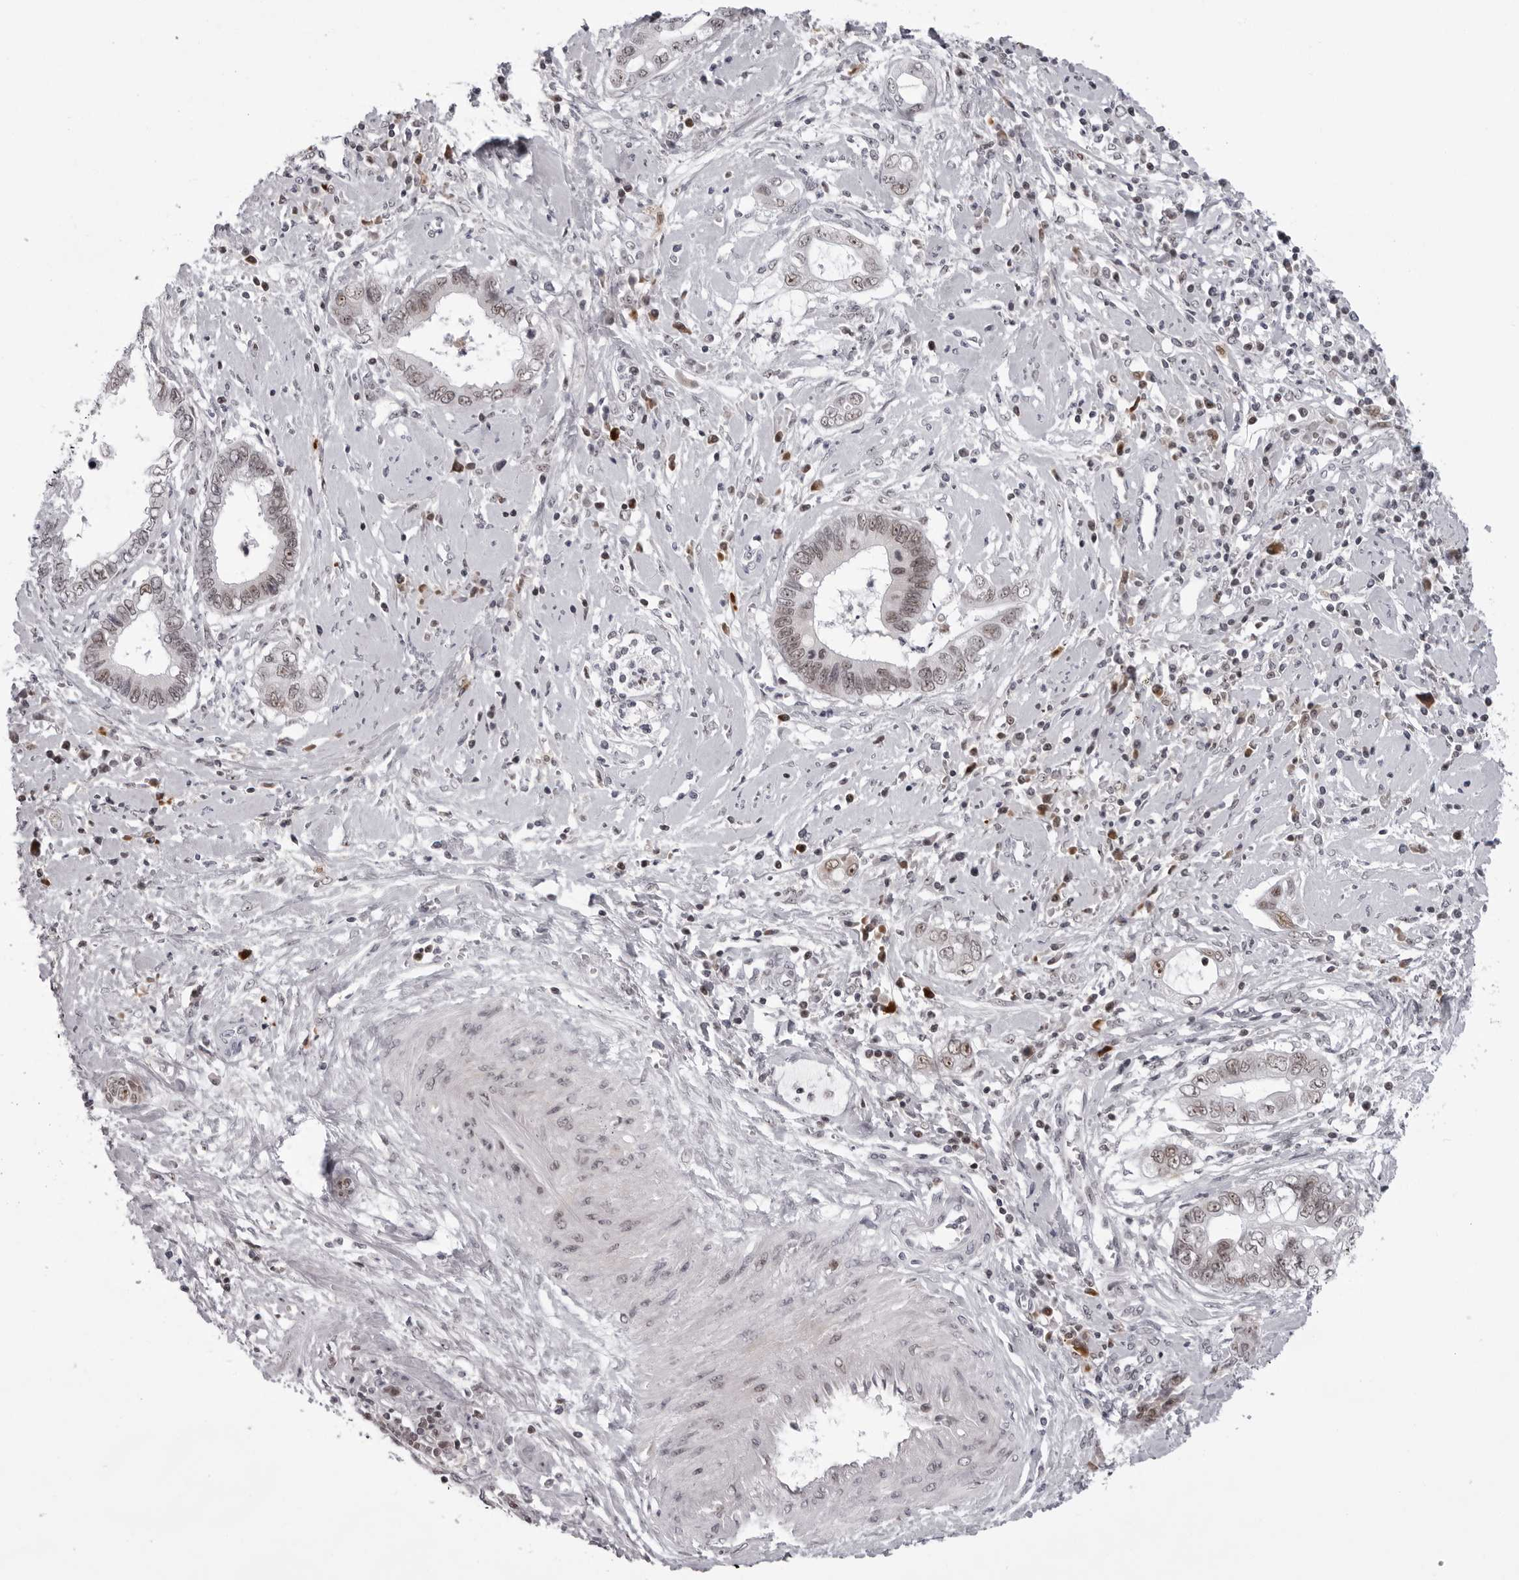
{"staining": {"intensity": "moderate", "quantity": "25%-75%", "location": "nuclear"}, "tissue": "cervical cancer", "cell_type": "Tumor cells", "image_type": "cancer", "snomed": [{"axis": "morphology", "description": "Adenocarcinoma, NOS"}, {"axis": "topography", "description": "Cervix"}], "caption": "Human cervical adenocarcinoma stained for a protein (brown) exhibits moderate nuclear positive positivity in about 25%-75% of tumor cells.", "gene": "EXOSC10", "patient": {"sex": "female", "age": 44}}